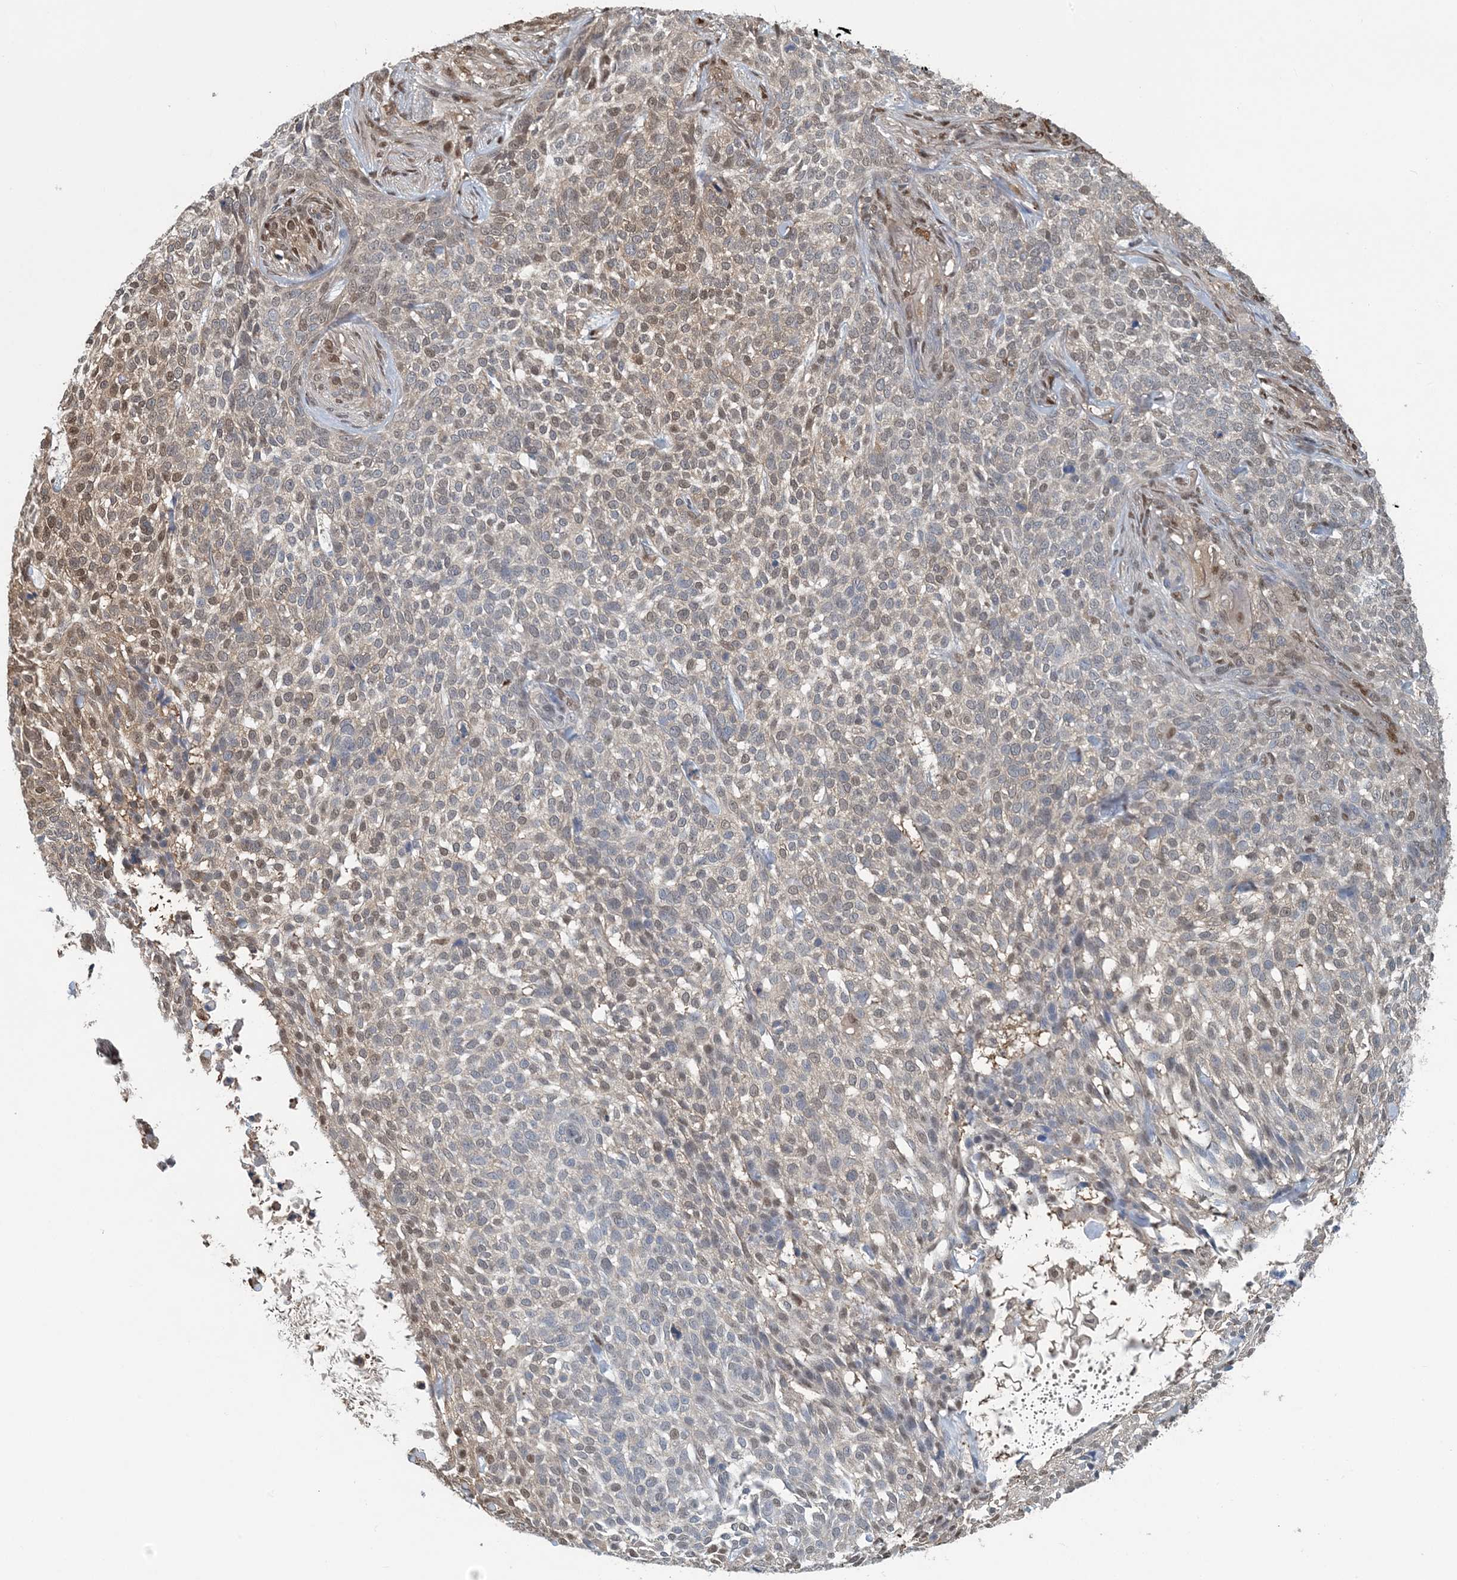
{"staining": {"intensity": "weak", "quantity": "25%-75%", "location": "nuclear"}, "tissue": "skin cancer", "cell_type": "Tumor cells", "image_type": "cancer", "snomed": [{"axis": "morphology", "description": "Basal cell carcinoma"}, {"axis": "topography", "description": "Skin"}], "caption": "An immunohistochemistry (IHC) histopathology image of neoplastic tissue is shown. Protein staining in brown shows weak nuclear positivity in skin basal cell carcinoma within tumor cells. (Stains: DAB in brown, nuclei in blue, Microscopy: brightfield microscopy at high magnification).", "gene": "HIKESHI", "patient": {"sex": "female", "age": 64}}